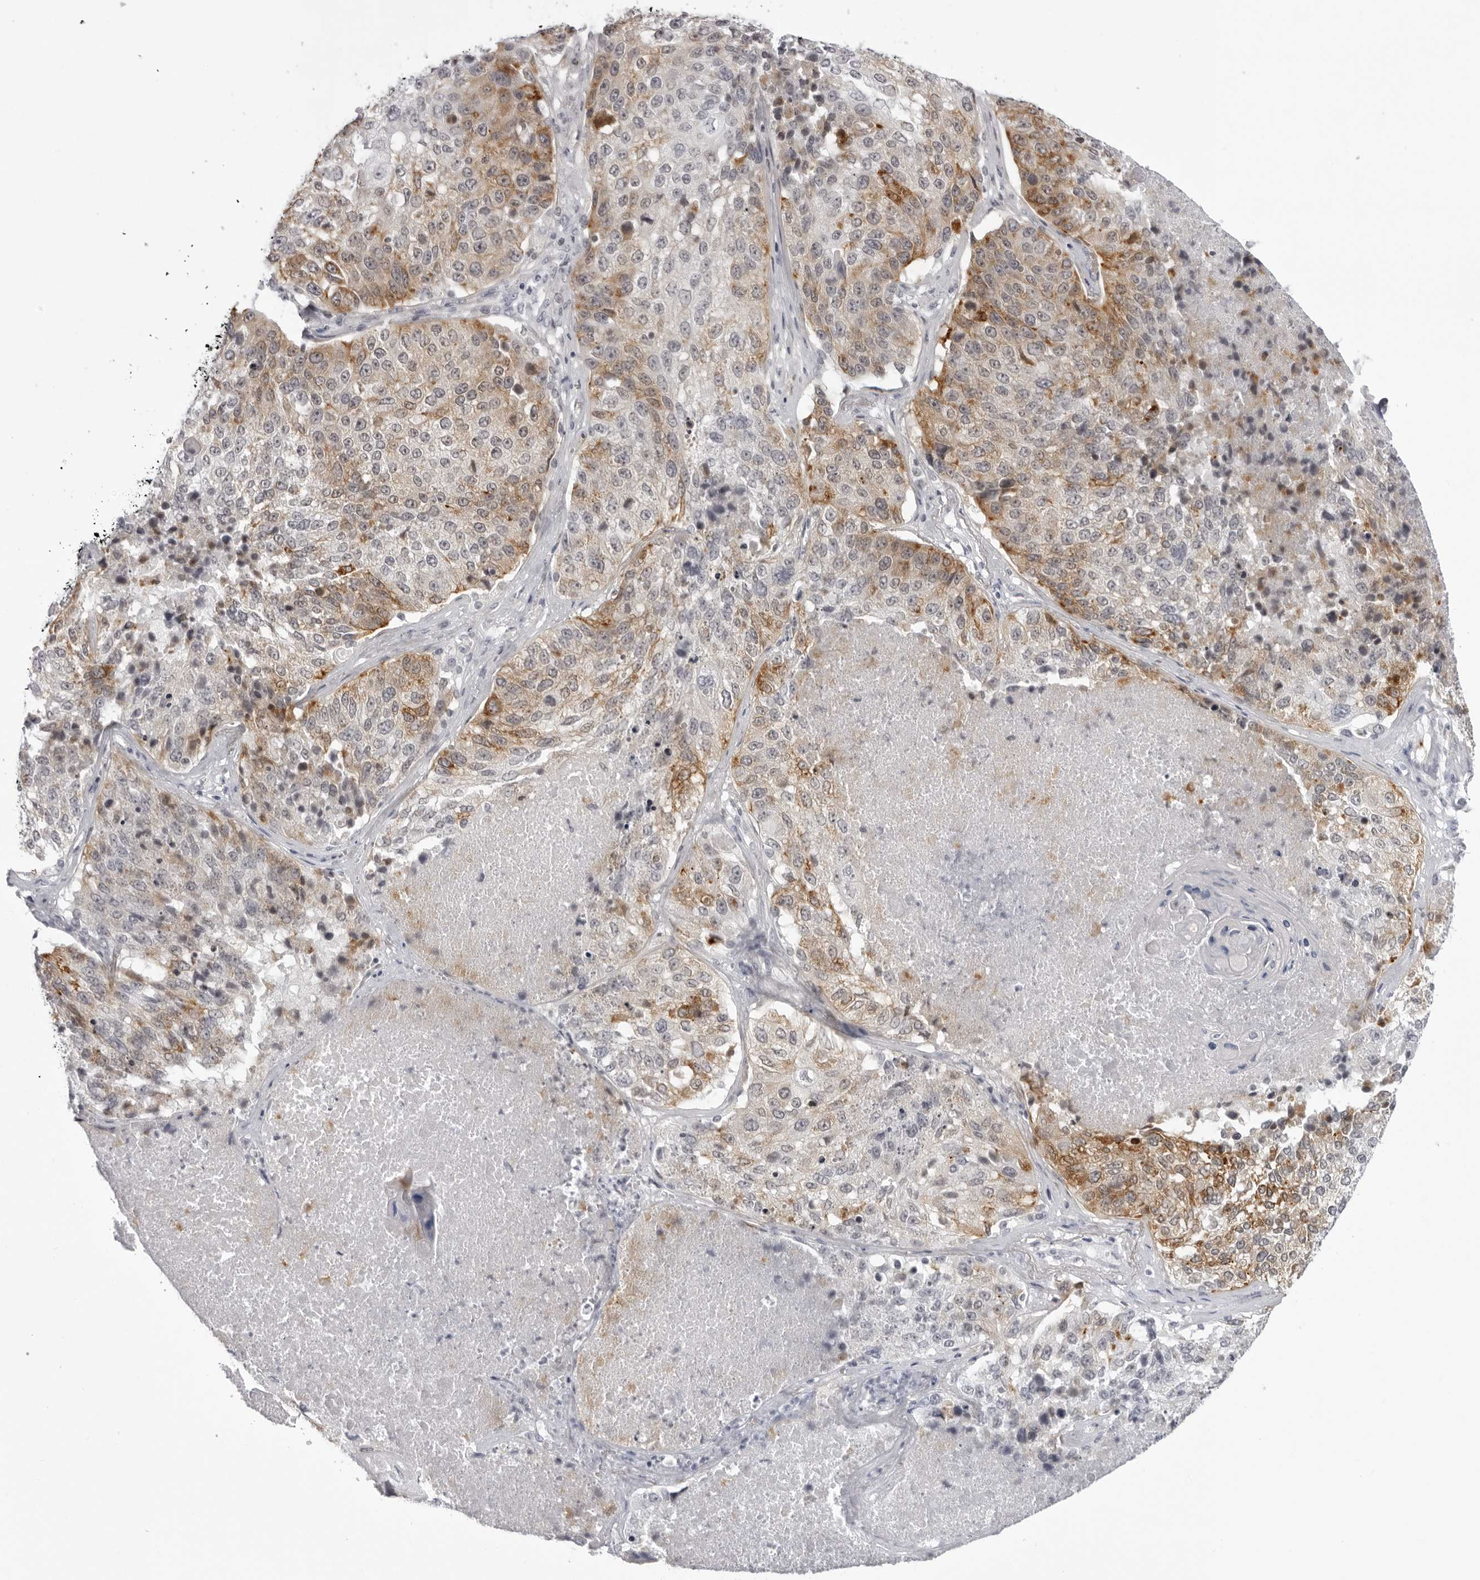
{"staining": {"intensity": "moderate", "quantity": "25%-75%", "location": "cytoplasmic/membranous"}, "tissue": "lung cancer", "cell_type": "Tumor cells", "image_type": "cancer", "snomed": [{"axis": "morphology", "description": "Squamous cell carcinoma, NOS"}, {"axis": "topography", "description": "Lung"}], "caption": "High-power microscopy captured an IHC image of lung cancer, revealing moderate cytoplasmic/membranous positivity in about 25%-75% of tumor cells. Nuclei are stained in blue.", "gene": "SUGCT", "patient": {"sex": "male", "age": 61}}